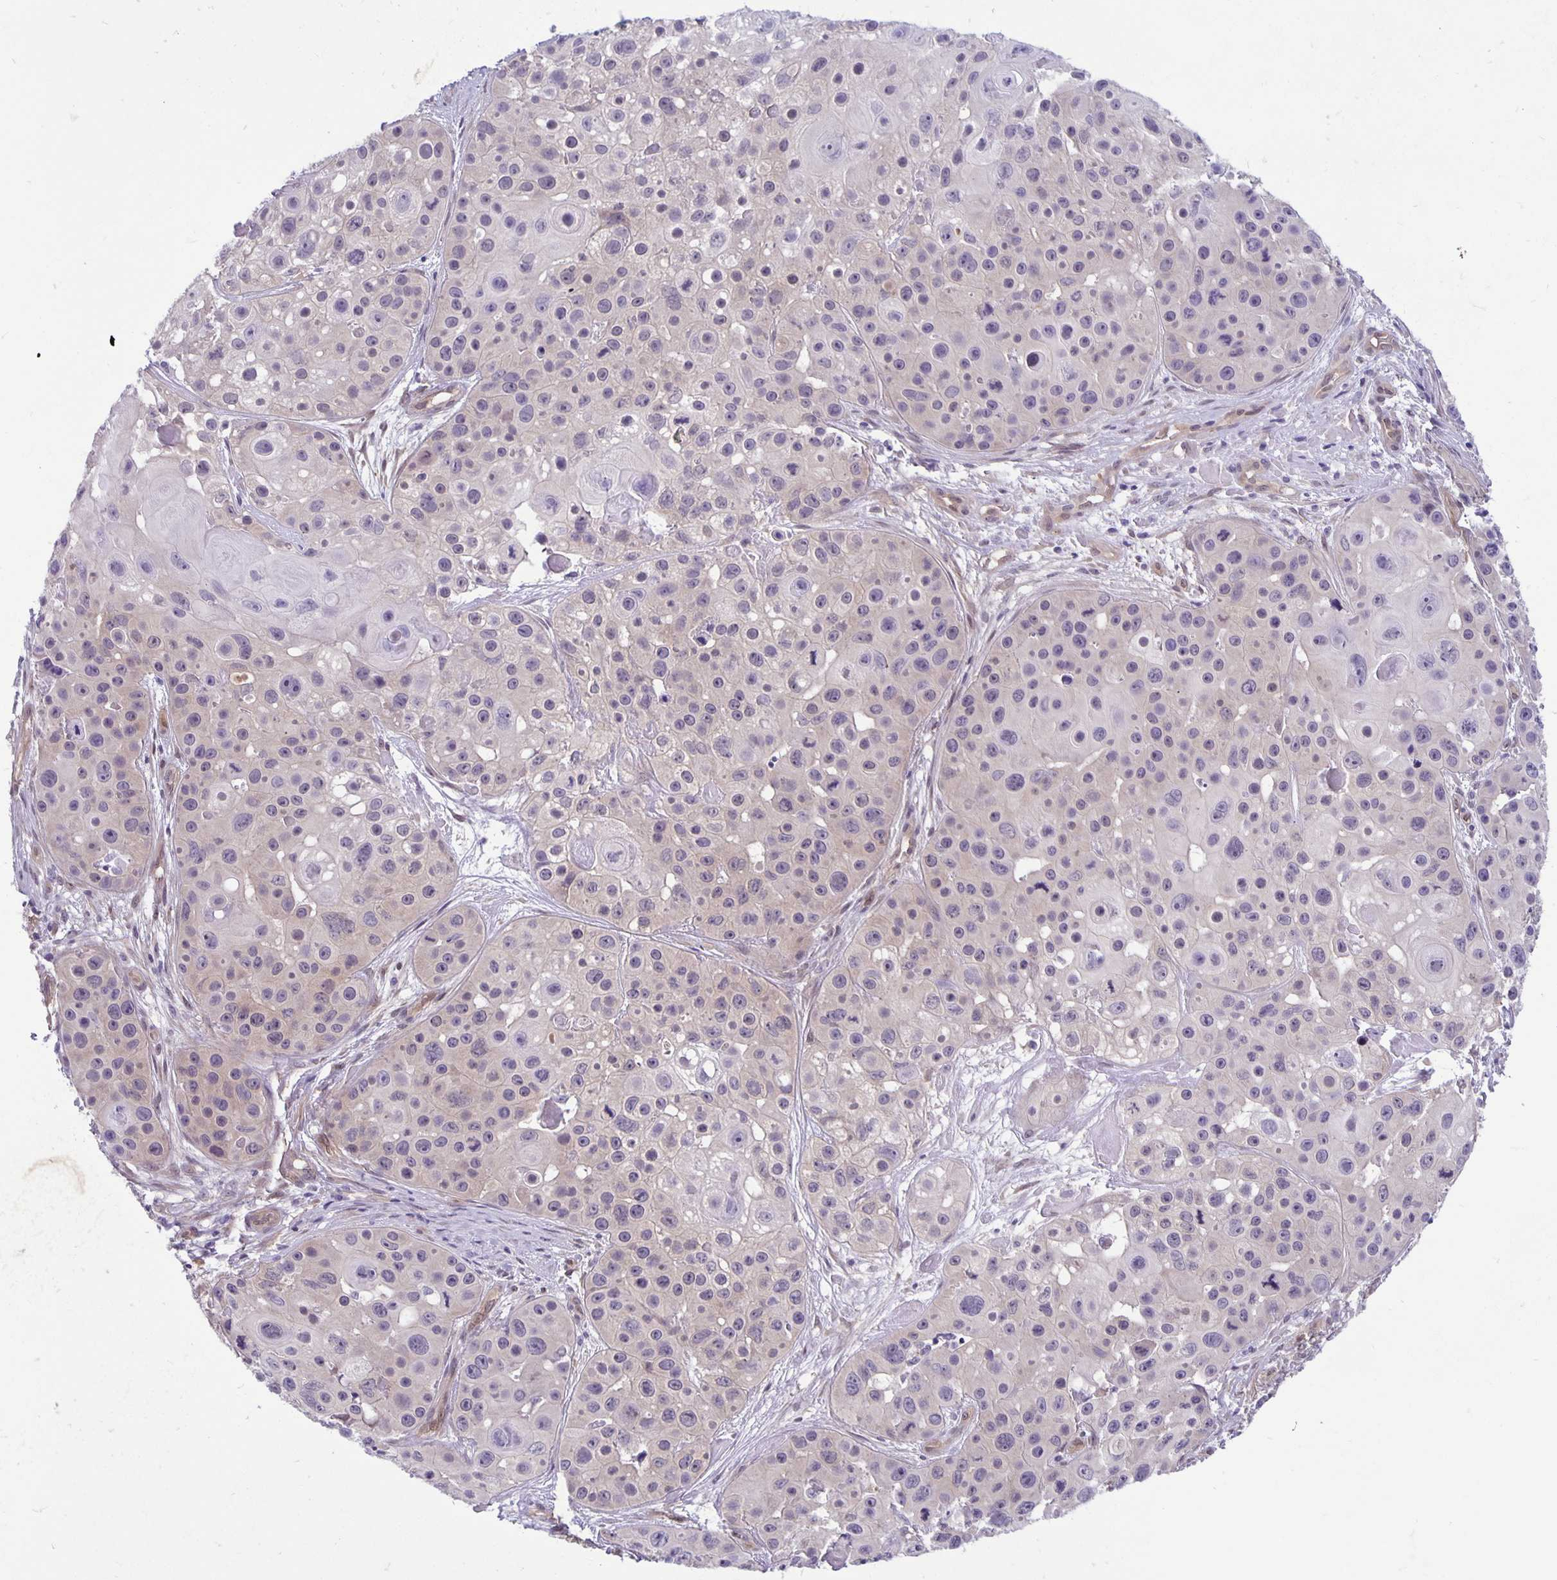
{"staining": {"intensity": "negative", "quantity": "none", "location": "none"}, "tissue": "skin cancer", "cell_type": "Tumor cells", "image_type": "cancer", "snomed": [{"axis": "morphology", "description": "Squamous cell carcinoma, NOS"}, {"axis": "topography", "description": "Skin"}], "caption": "An immunohistochemistry micrograph of skin cancer is shown. There is no staining in tumor cells of skin cancer.", "gene": "TAX1BP3", "patient": {"sex": "male", "age": 92}}